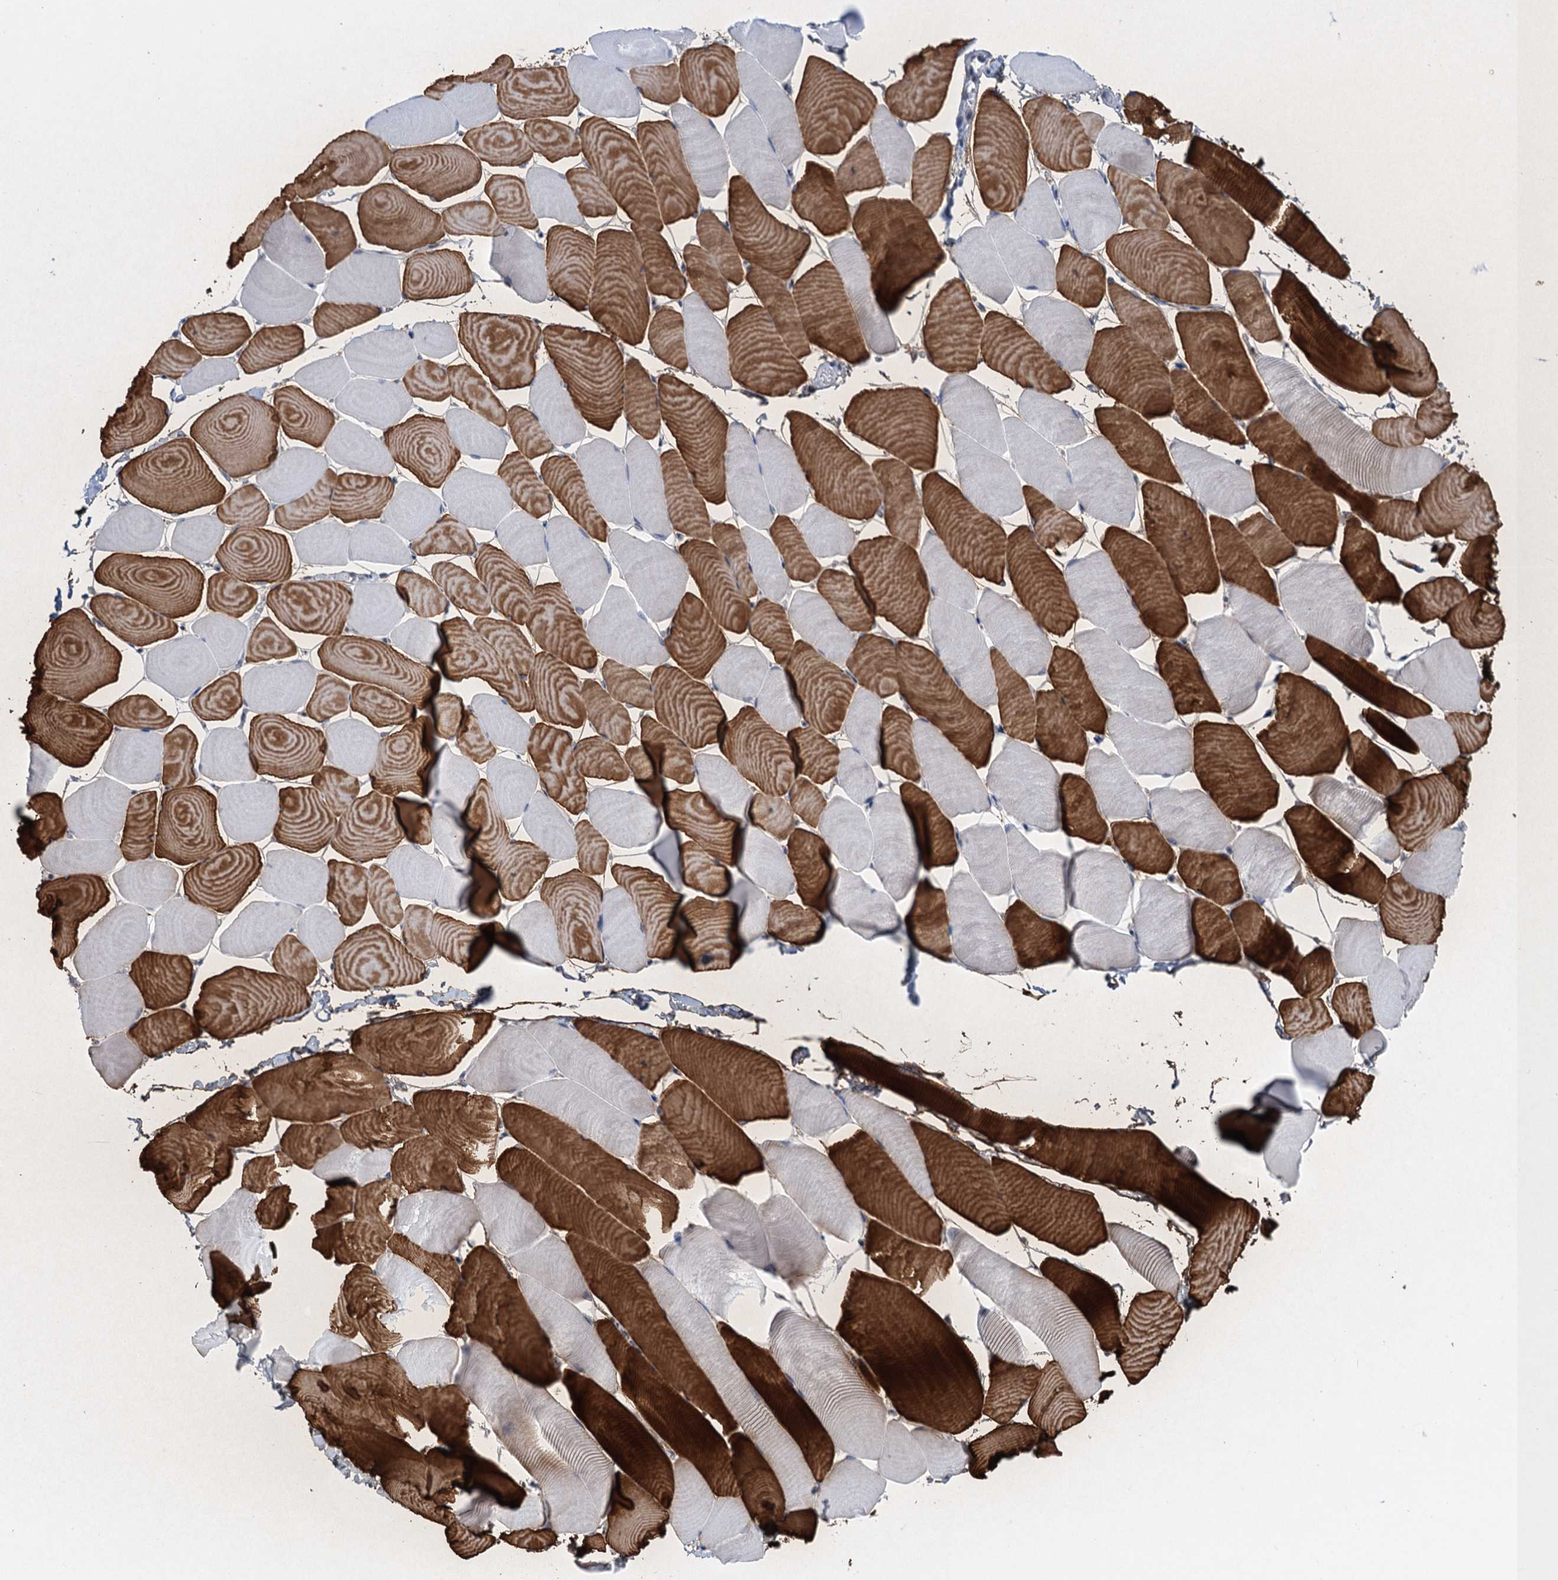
{"staining": {"intensity": "strong", "quantity": "25%-75%", "location": "cytoplasmic/membranous"}, "tissue": "skeletal muscle", "cell_type": "Myocytes", "image_type": "normal", "snomed": [{"axis": "morphology", "description": "Normal tissue, NOS"}, {"axis": "topography", "description": "Skeletal muscle"}], "caption": "Normal skeletal muscle reveals strong cytoplasmic/membranous positivity in approximately 25%-75% of myocytes.", "gene": "SAE1", "patient": {"sex": "male", "age": 25}}